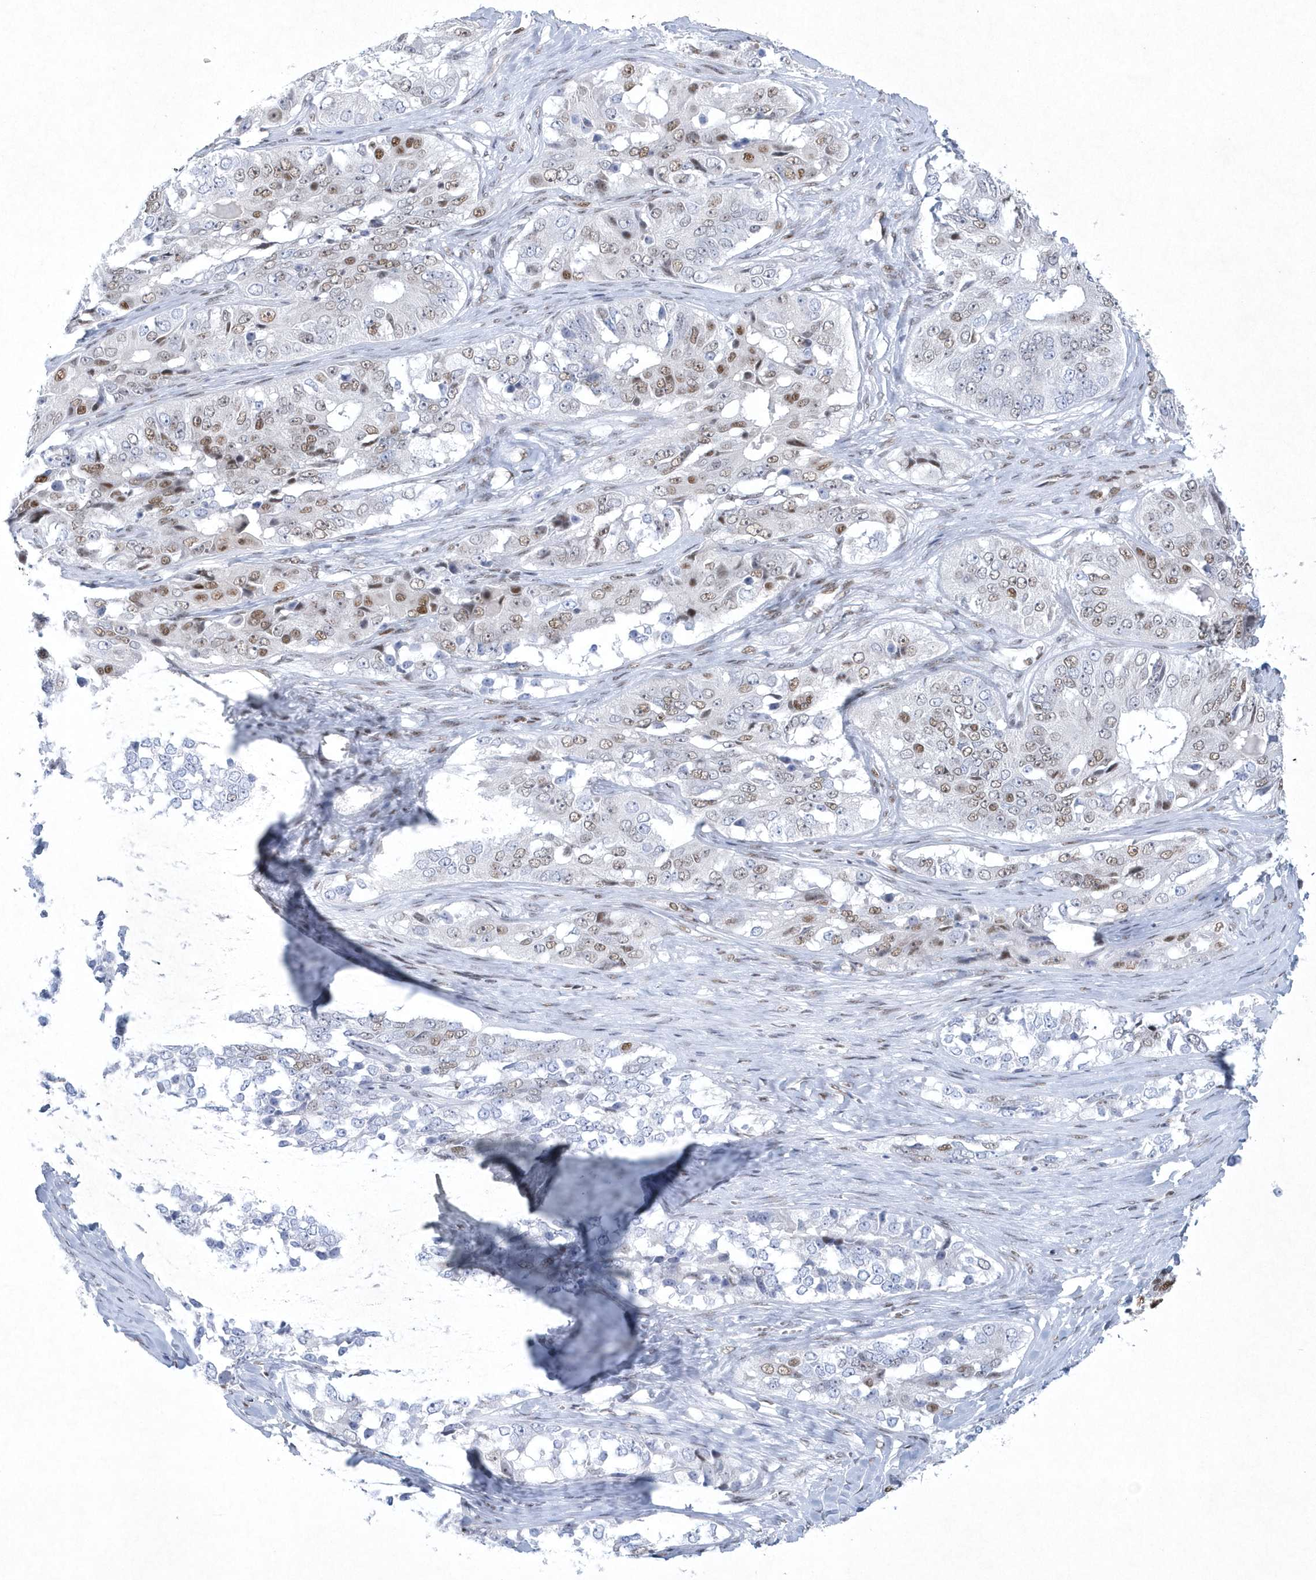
{"staining": {"intensity": "moderate", "quantity": "<25%", "location": "nuclear"}, "tissue": "ovarian cancer", "cell_type": "Tumor cells", "image_type": "cancer", "snomed": [{"axis": "morphology", "description": "Carcinoma, endometroid"}, {"axis": "topography", "description": "Ovary"}], "caption": "IHC staining of ovarian endometroid carcinoma, which shows low levels of moderate nuclear expression in approximately <25% of tumor cells indicating moderate nuclear protein staining. The staining was performed using DAB (3,3'-diaminobenzidine) (brown) for protein detection and nuclei were counterstained in hematoxylin (blue).", "gene": "DCLRE1A", "patient": {"sex": "female", "age": 51}}